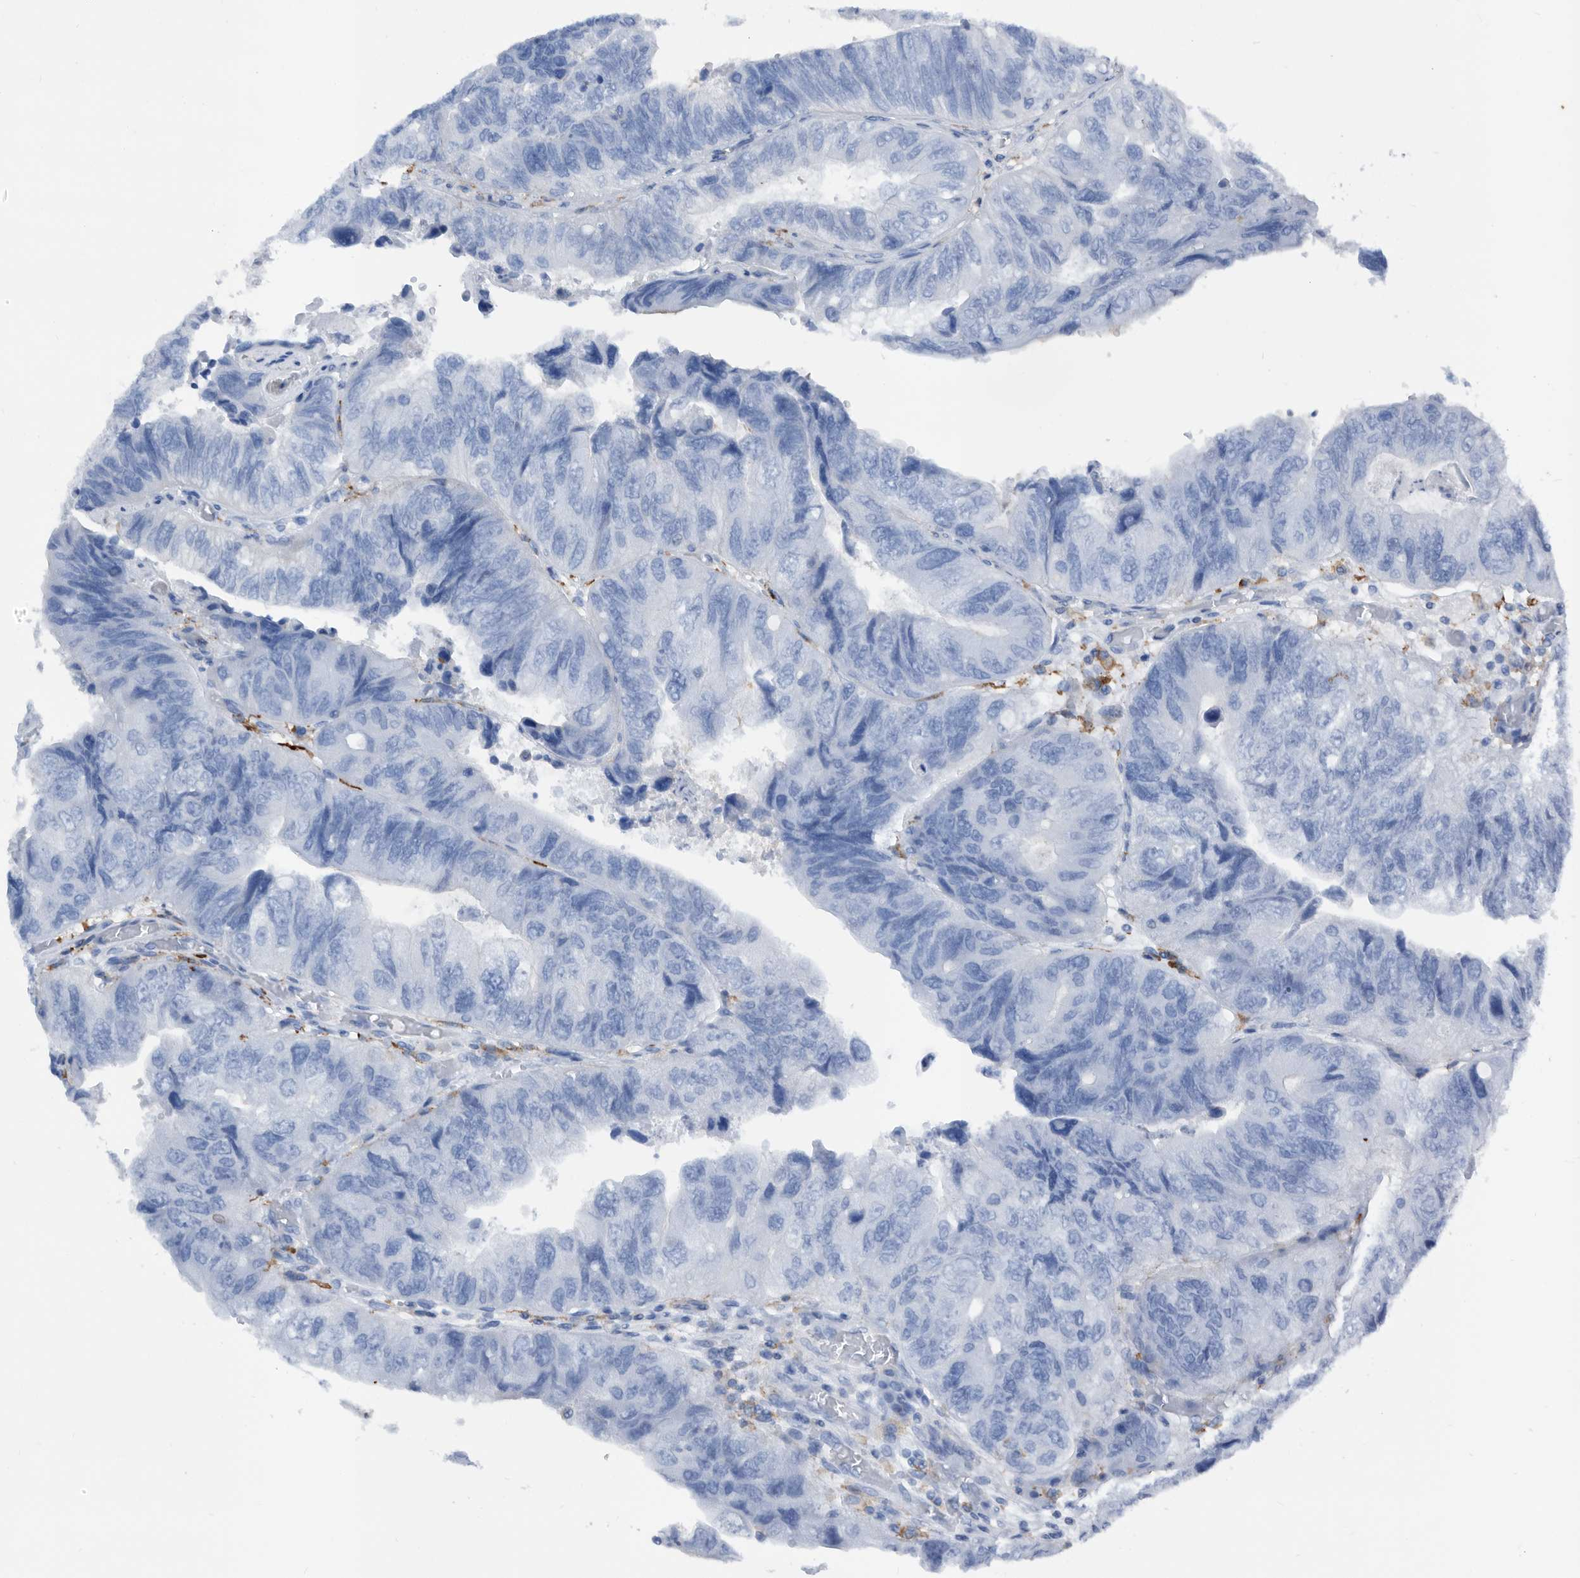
{"staining": {"intensity": "negative", "quantity": "none", "location": "none"}, "tissue": "colorectal cancer", "cell_type": "Tumor cells", "image_type": "cancer", "snomed": [{"axis": "morphology", "description": "Adenocarcinoma, NOS"}, {"axis": "topography", "description": "Rectum"}], "caption": "Colorectal adenocarcinoma was stained to show a protein in brown. There is no significant staining in tumor cells. Brightfield microscopy of immunohistochemistry stained with DAB (3,3'-diaminobenzidine) (brown) and hematoxylin (blue), captured at high magnification.", "gene": "MS4A4A", "patient": {"sex": "male", "age": 63}}